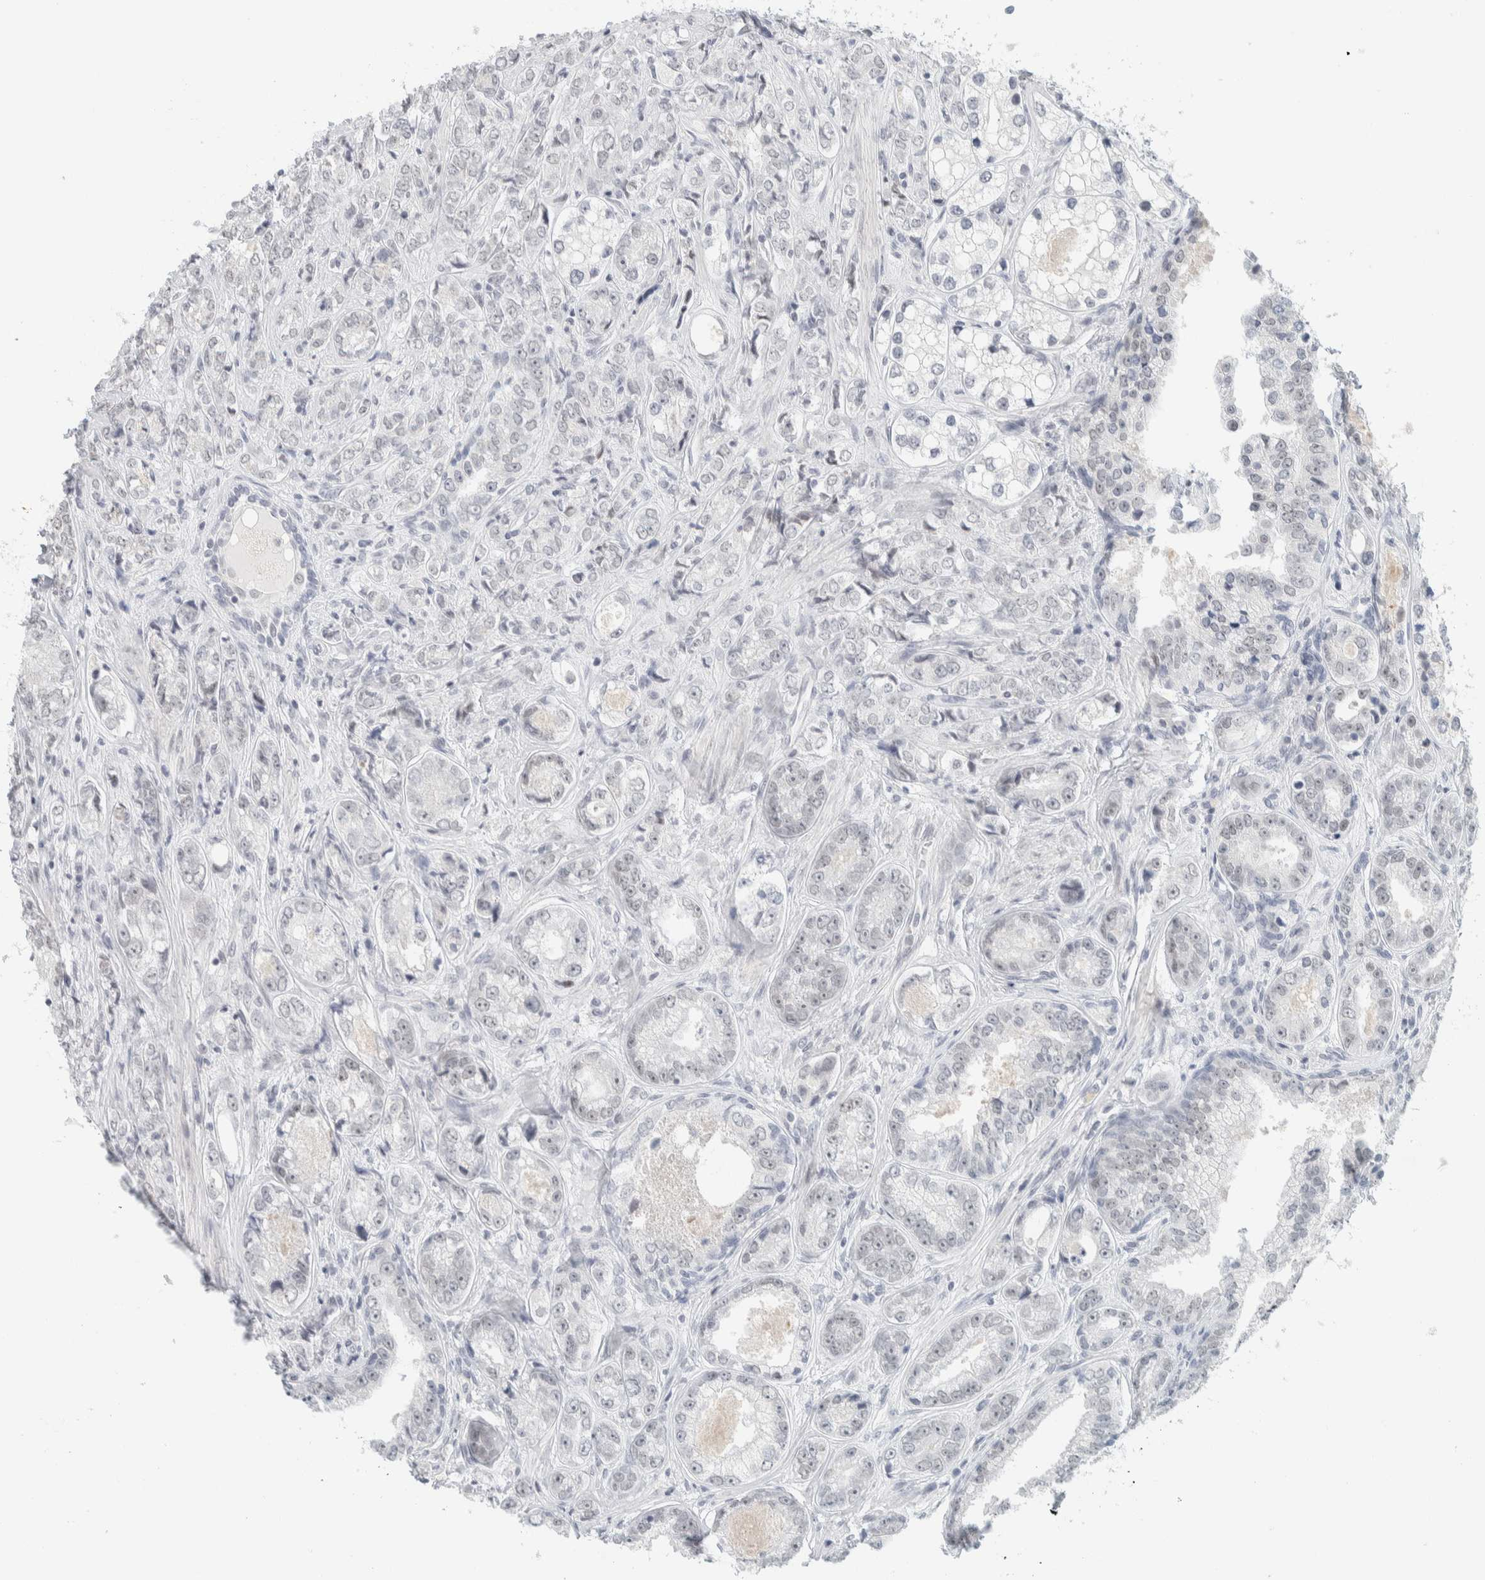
{"staining": {"intensity": "weak", "quantity": "<25%", "location": "nuclear"}, "tissue": "prostate cancer", "cell_type": "Tumor cells", "image_type": "cancer", "snomed": [{"axis": "morphology", "description": "Adenocarcinoma, High grade"}, {"axis": "topography", "description": "Prostate"}], "caption": "A micrograph of human prostate adenocarcinoma (high-grade) is negative for staining in tumor cells.", "gene": "CDH17", "patient": {"sex": "male", "age": 61}}